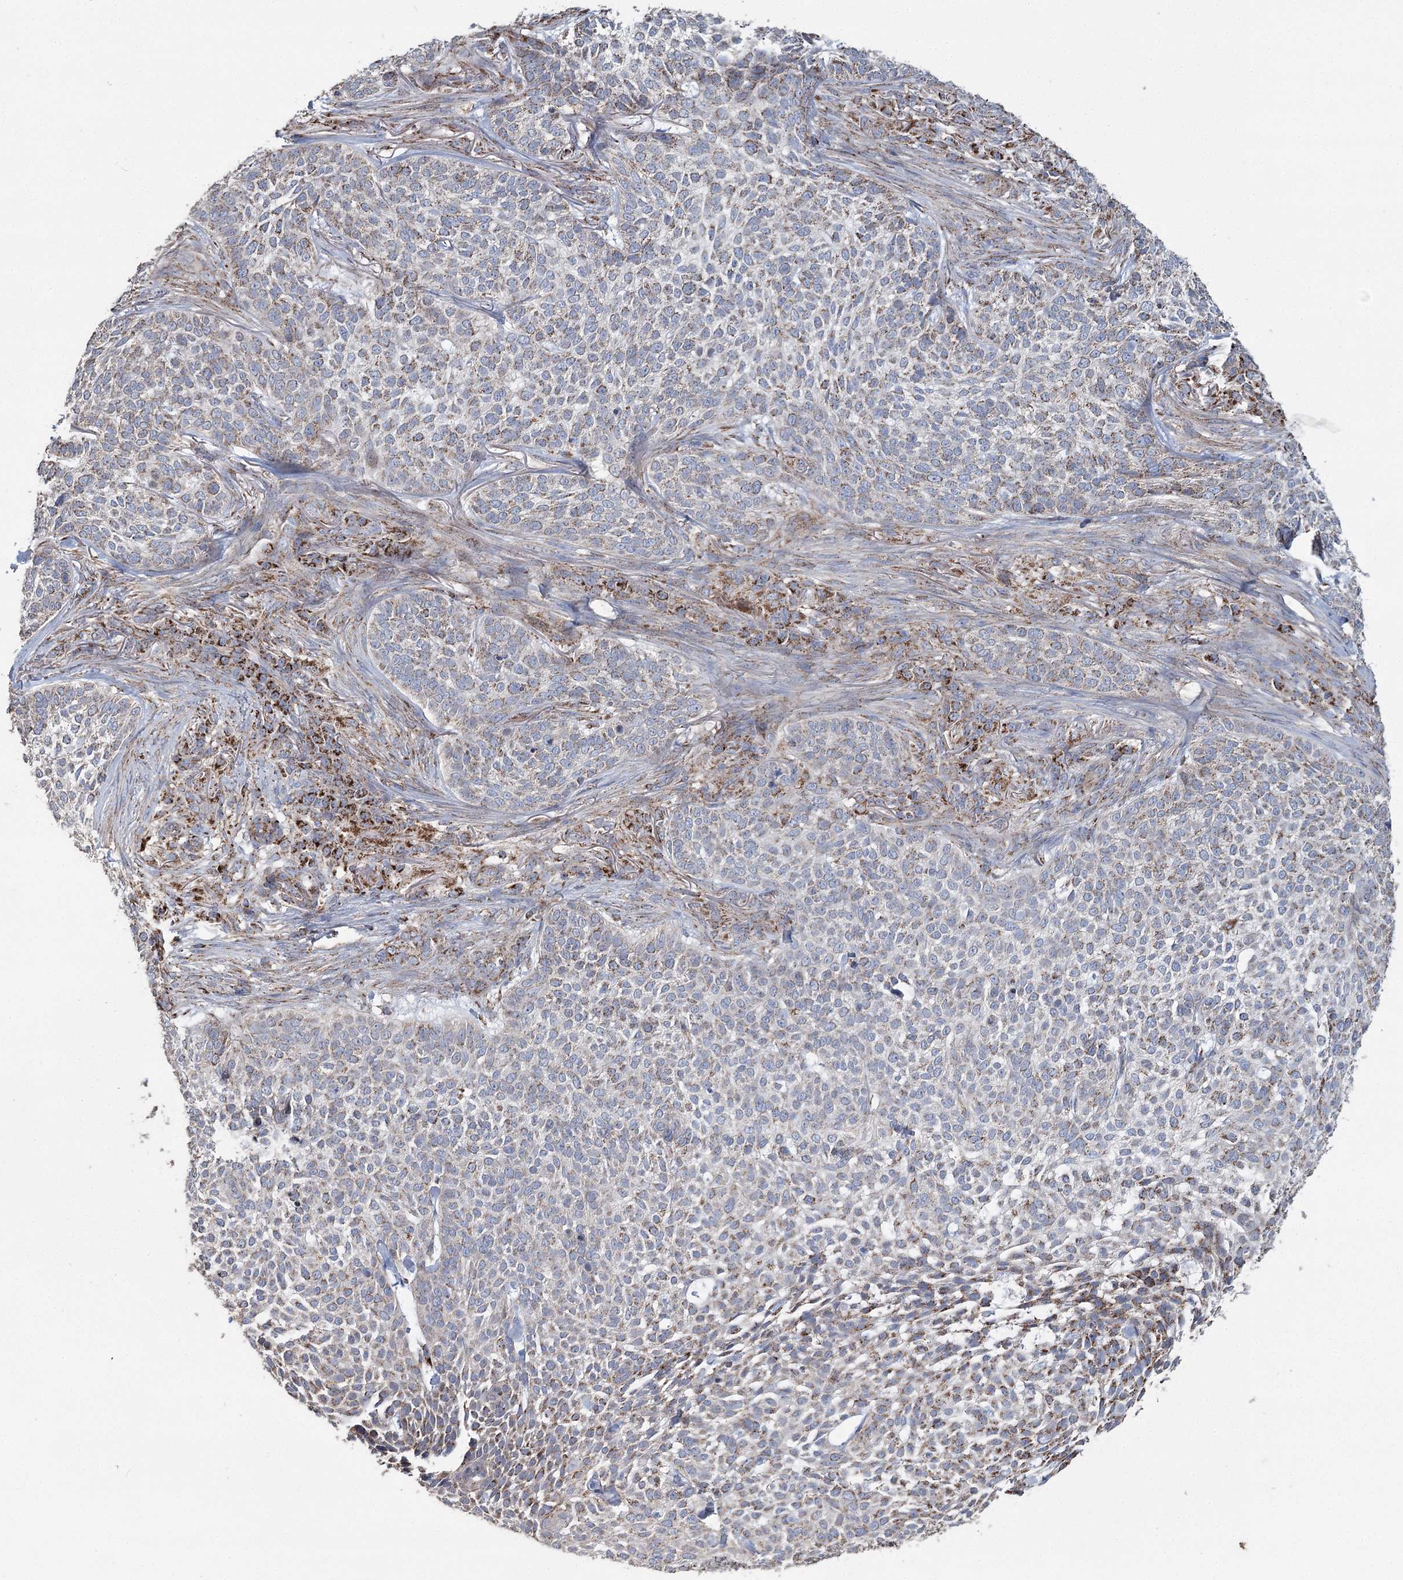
{"staining": {"intensity": "moderate", "quantity": "25%-75%", "location": "cytoplasmic/membranous"}, "tissue": "skin cancer", "cell_type": "Tumor cells", "image_type": "cancer", "snomed": [{"axis": "morphology", "description": "Basal cell carcinoma"}, {"axis": "topography", "description": "Skin"}], "caption": "This is a photomicrograph of IHC staining of skin cancer, which shows moderate expression in the cytoplasmic/membranous of tumor cells.", "gene": "RANBP3L", "patient": {"sex": "female", "age": 64}}